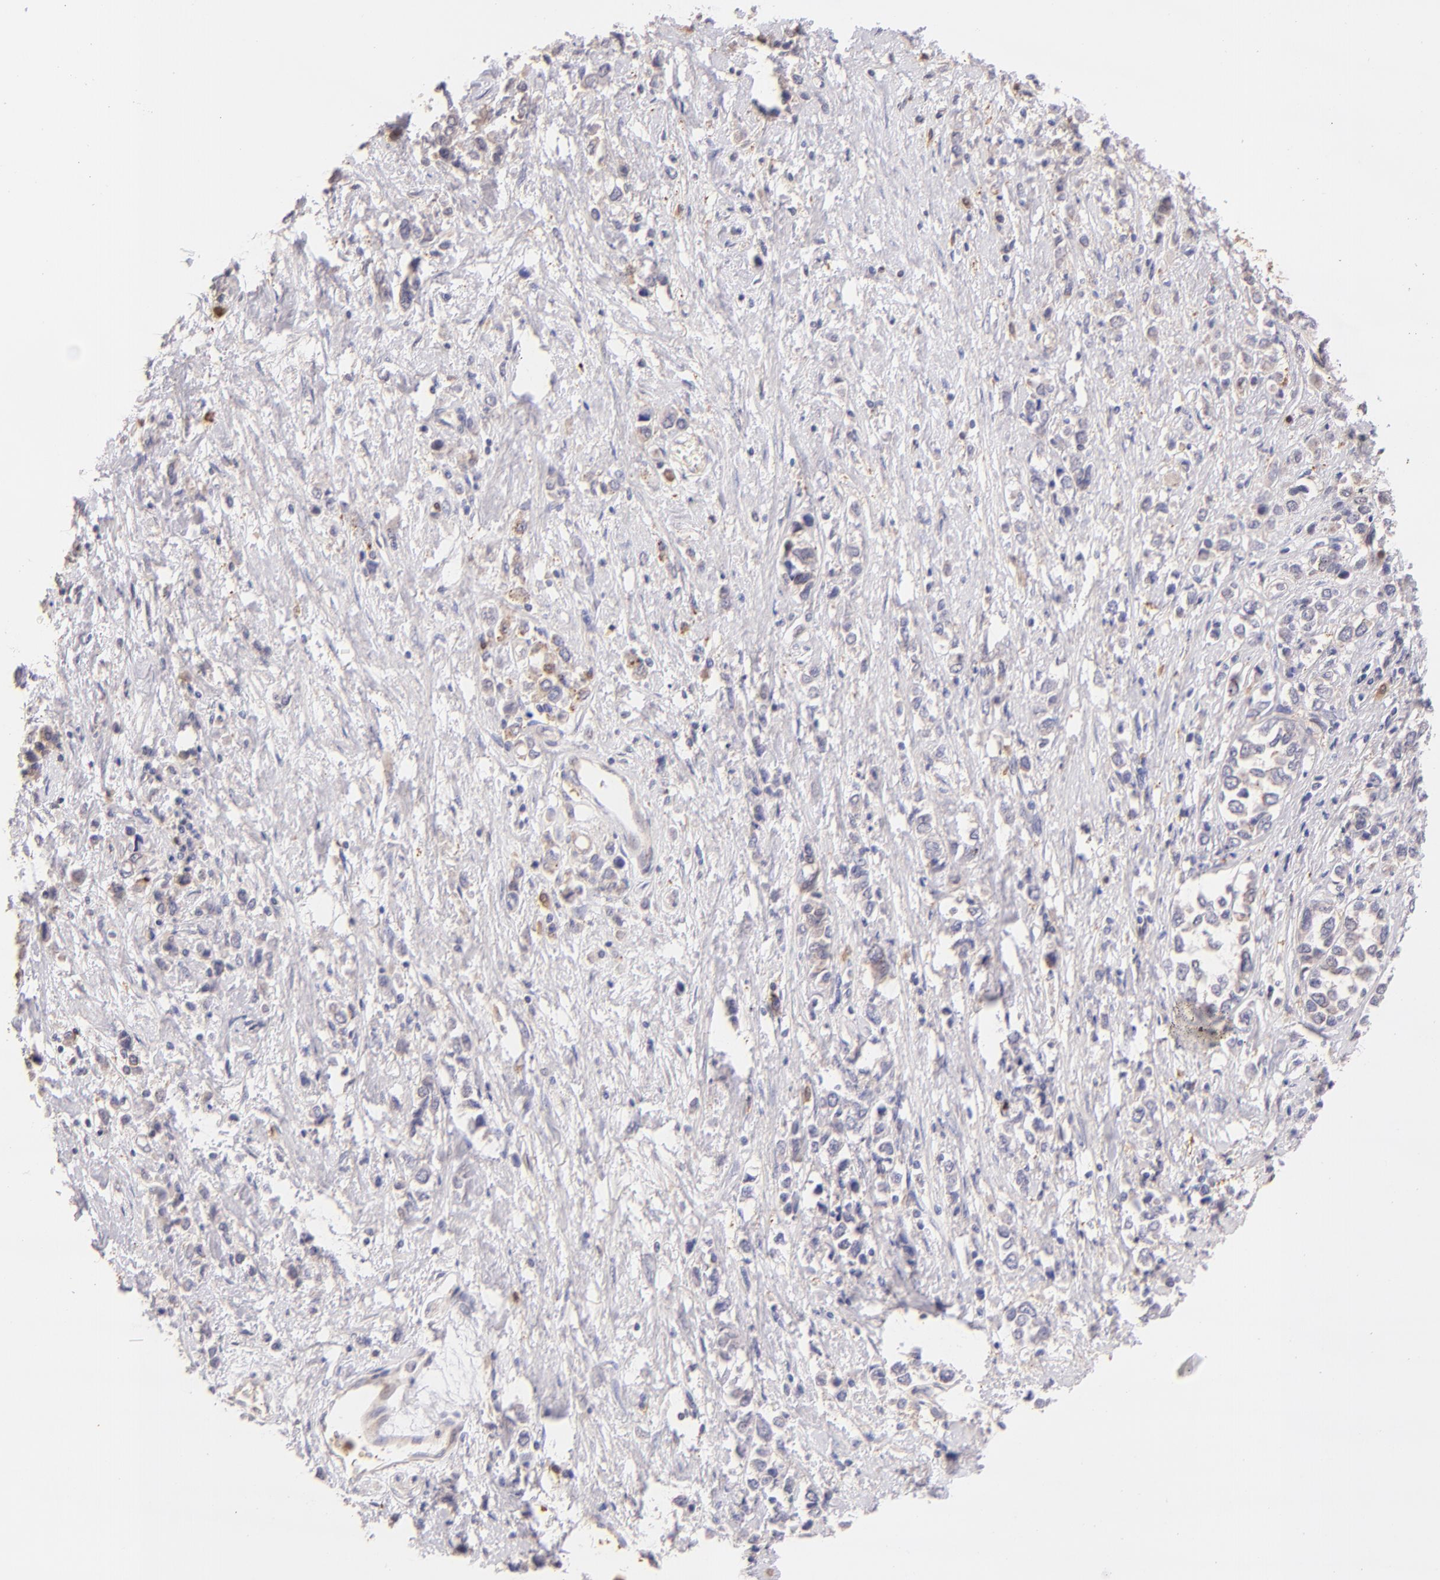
{"staining": {"intensity": "weak", "quantity": "25%-75%", "location": "cytoplasmic/membranous"}, "tissue": "stomach cancer", "cell_type": "Tumor cells", "image_type": "cancer", "snomed": [{"axis": "morphology", "description": "Adenocarcinoma, NOS"}, {"axis": "topography", "description": "Stomach, upper"}], "caption": "Protein expression analysis of human stomach cancer reveals weak cytoplasmic/membranous staining in approximately 25%-75% of tumor cells.", "gene": "BTK", "patient": {"sex": "male", "age": 76}}